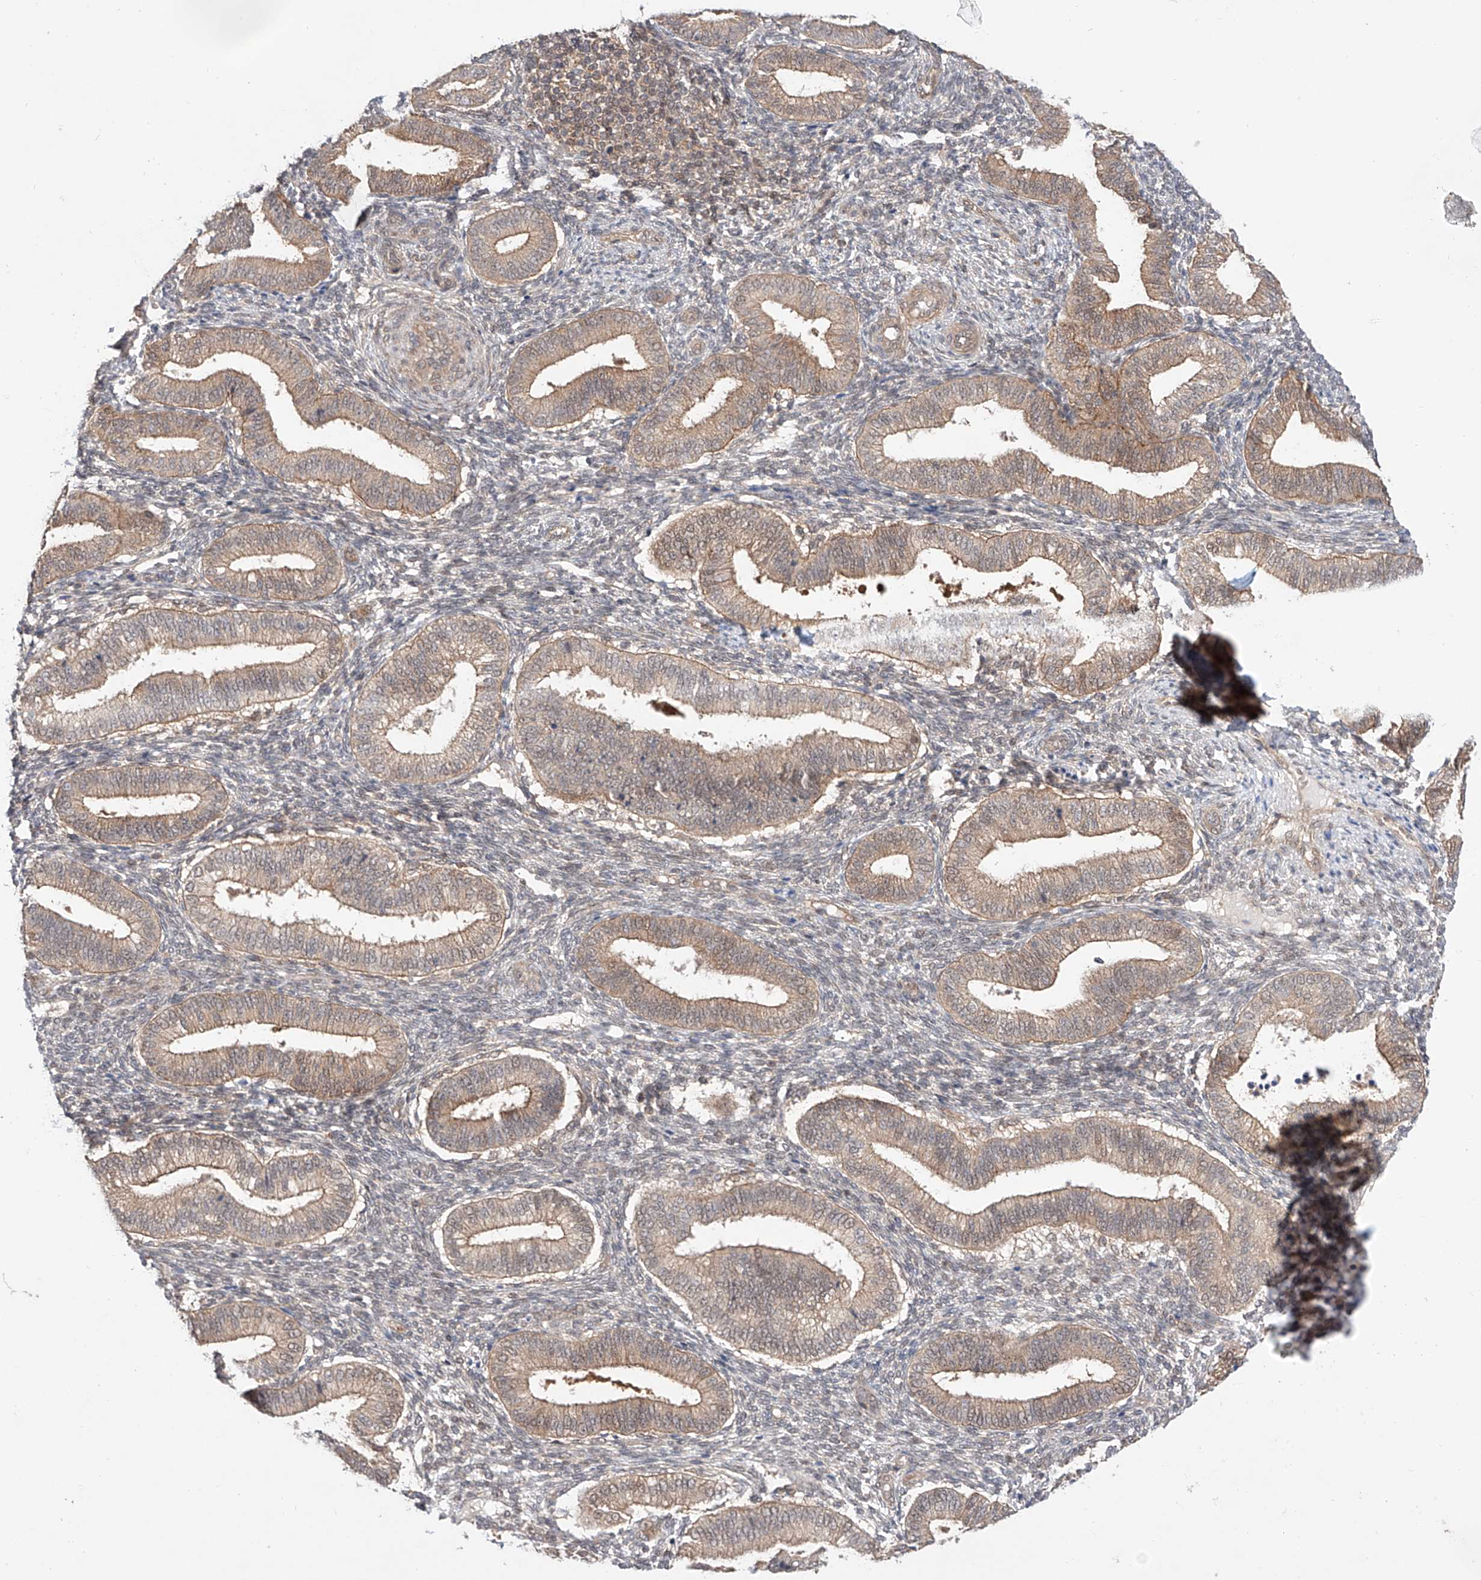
{"staining": {"intensity": "negative", "quantity": "none", "location": "none"}, "tissue": "endometrium", "cell_type": "Cells in endometrial stroma", "image_type": "normal", "snomed": [{"axis": "morphology", "description": "Normal tissue, NOS"}, {"axis": "topography", "description": "Endometrium"}], "caption": "Cells in endometrial stroma show no significant staining in unremarkable endometrium.", "gene": "TSR2", "patient": {"sex": "female", "age": 39}}